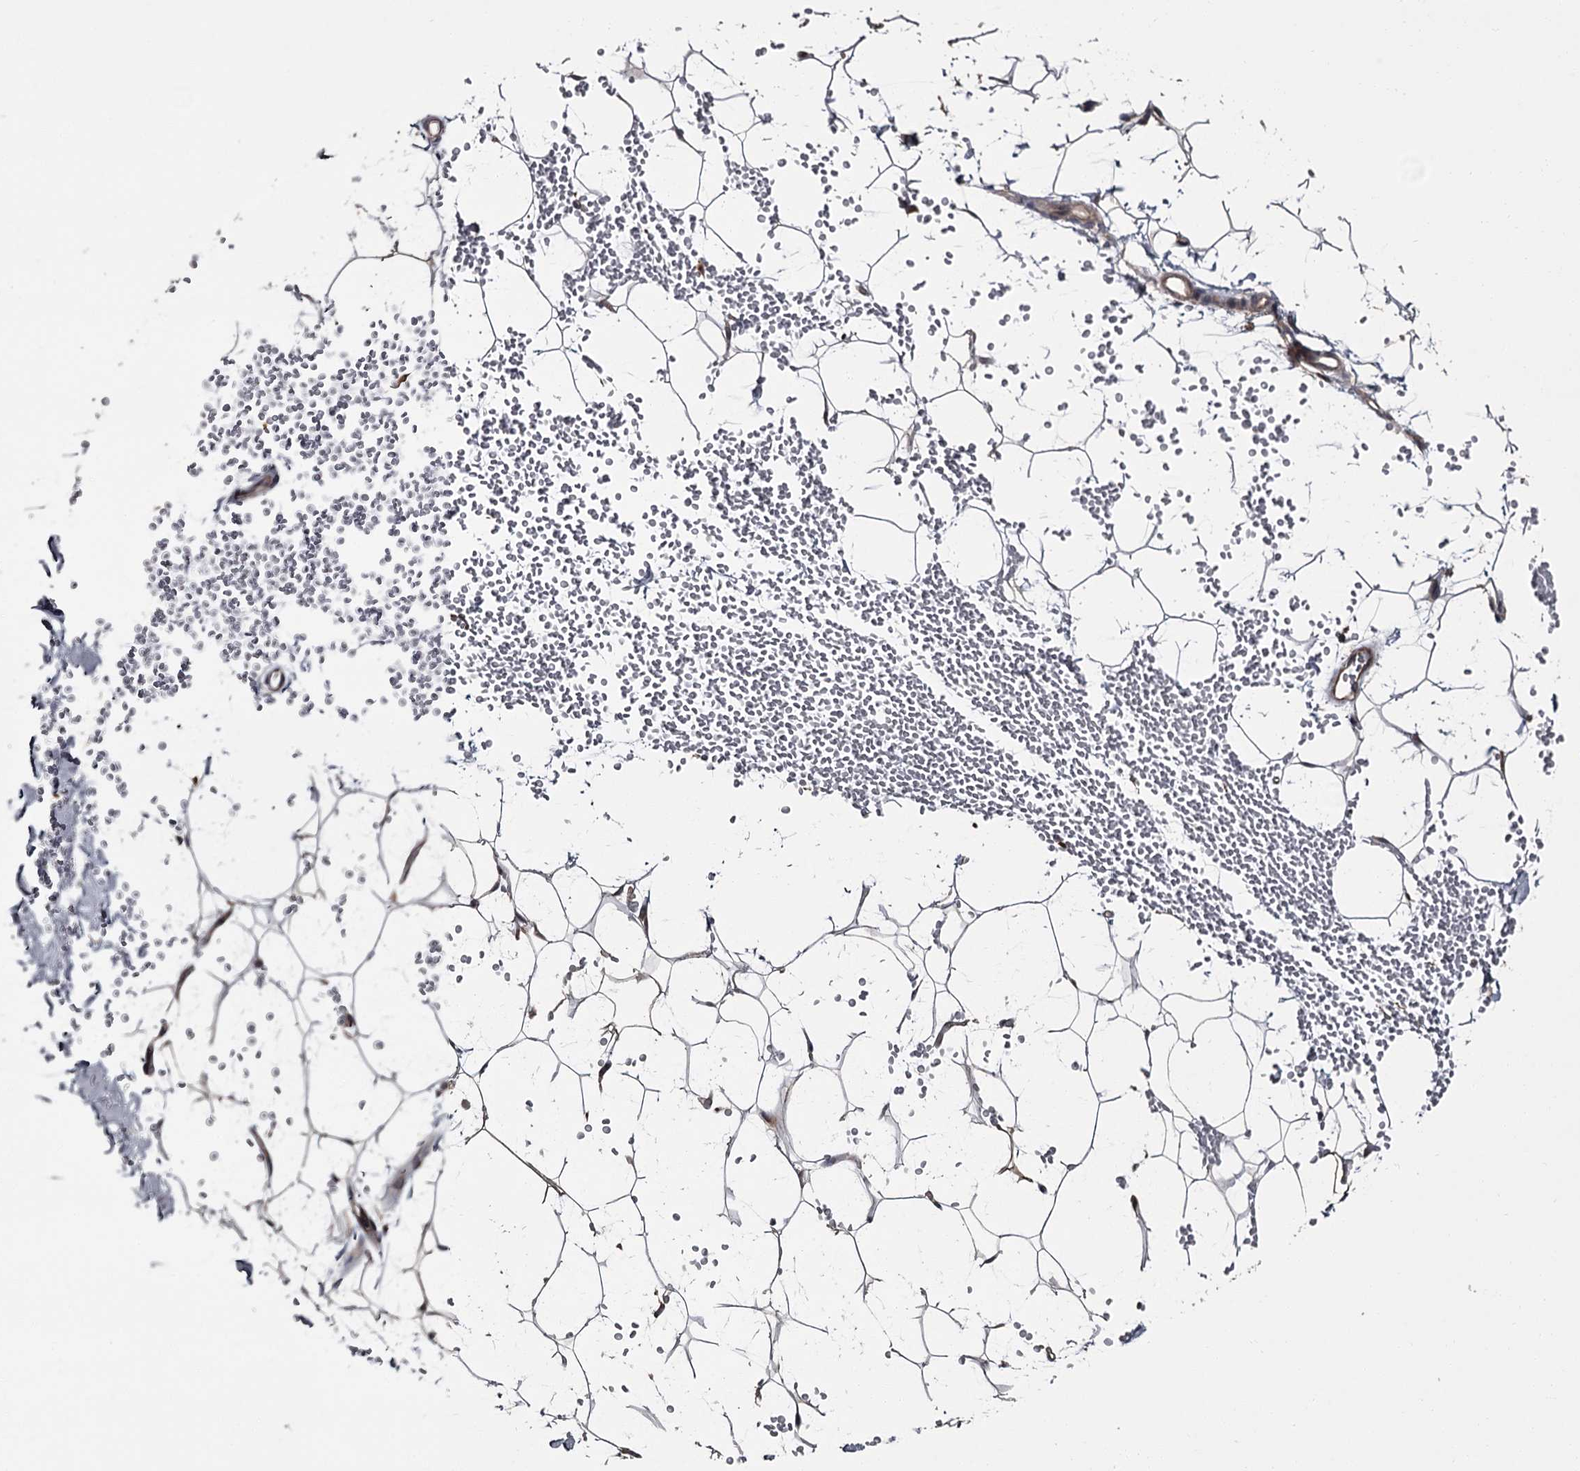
{"staining": {"intensity": "moderate", "quantity": ">75%", "location": "cytoplasmic/membranous"}, "tissue": "adipose tissue", "cell_type": "Adipocytes", "image_type": "normal", "snomed": [{"axis": "morphology", "description": "Normal tissue, NOS"}, {"axis": "topography", "description": "Breast"}], "caption": "Immunohistochemical staining of benign human adipose tissue demonstrates medium levels of moderate cytoplasmic/membranous positivity in about >75% of adipocytes. The staining is performed using DAB brown chromogen to label protein expression. The nuclei are counter-stained blue using hematoxylin.", "gene": "CDC42EP2", "patient": {"sex": "female", "age": 23}}